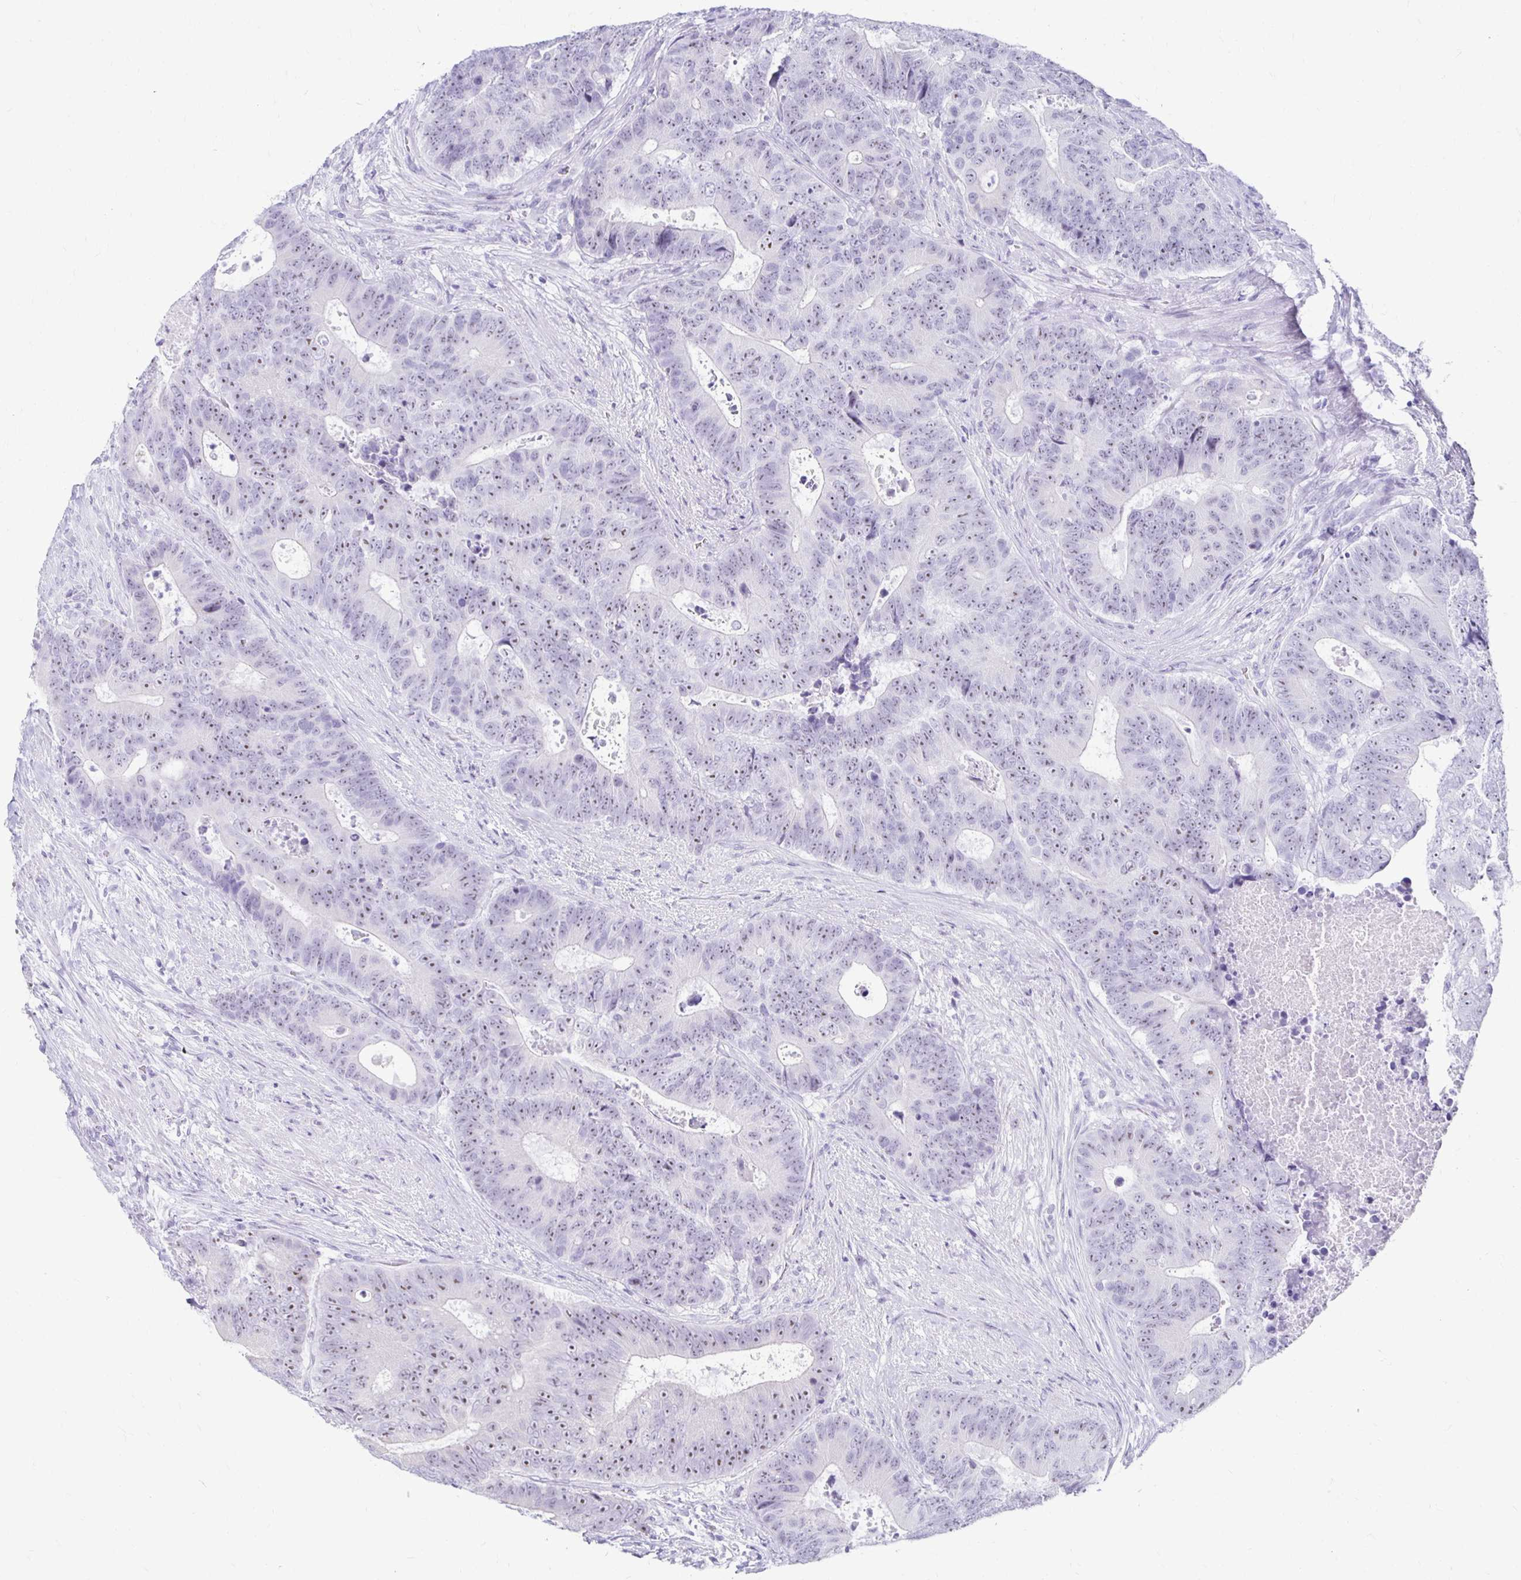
{"staining": {"intensity": "moderate", "quantity": "25%-75%", "location": "nuclear"}, "tissue": "colorectal cancer", "cell_type": "Tumor cells", "image_type": "cancer", "snomed": [{"axis": "morphology", "description": "Adenocarcinoma, NOS"}, {"axis": "topography", "description": "Colon"}], "caption": "Immunohistochemical staining of human adenocarcinoma (colorectal) demonstrates medium levels of moderate nuclear expression in approximately 25%-75% of tumor cells.", "gene": "CST6", "patient": {"sex": "female", "age": 48}}